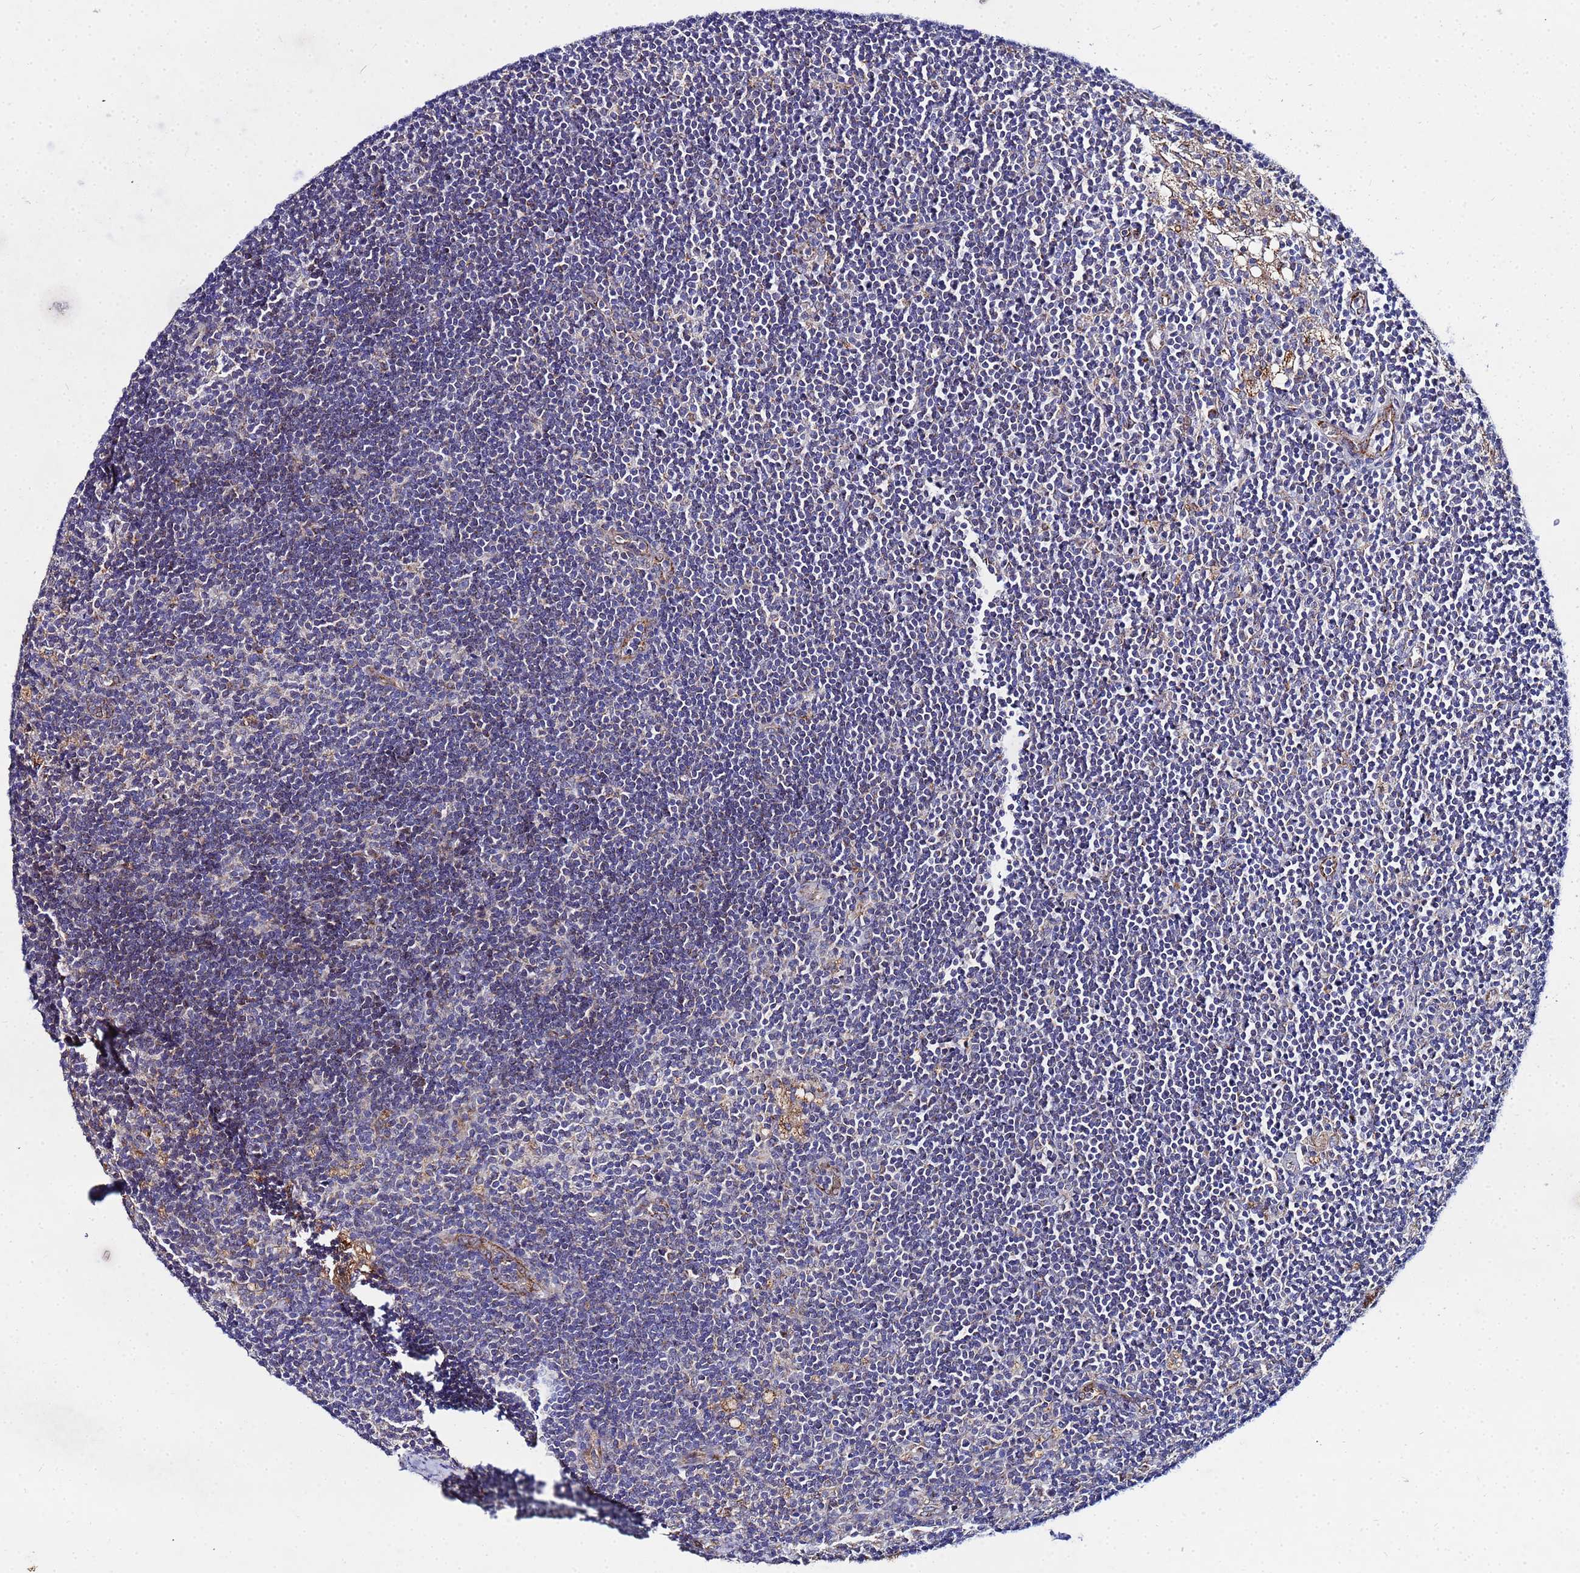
{"staining": {"intensity": "negative", "quantity": "none", "location": "none"}, "tissue": "lymph node", "cell_type": "Germinal center cells", "image_type": "normal", "snomed": [{"axis": "morphology", "description": "Normal tissue, NOS"}, {"axis": "topography", "description": "Lymph node"}], "caption": "Histopathology image shows no protein positivity in germinal center cells of normal lymph node. (Stains: DAB immunohistochemistry (IHC) with hematoxylin counter stain, Microscopy: brightfield microscopy at high magnification).", "gene": "FAHD2A", "patient": {"sex": "male", "age": 24}}